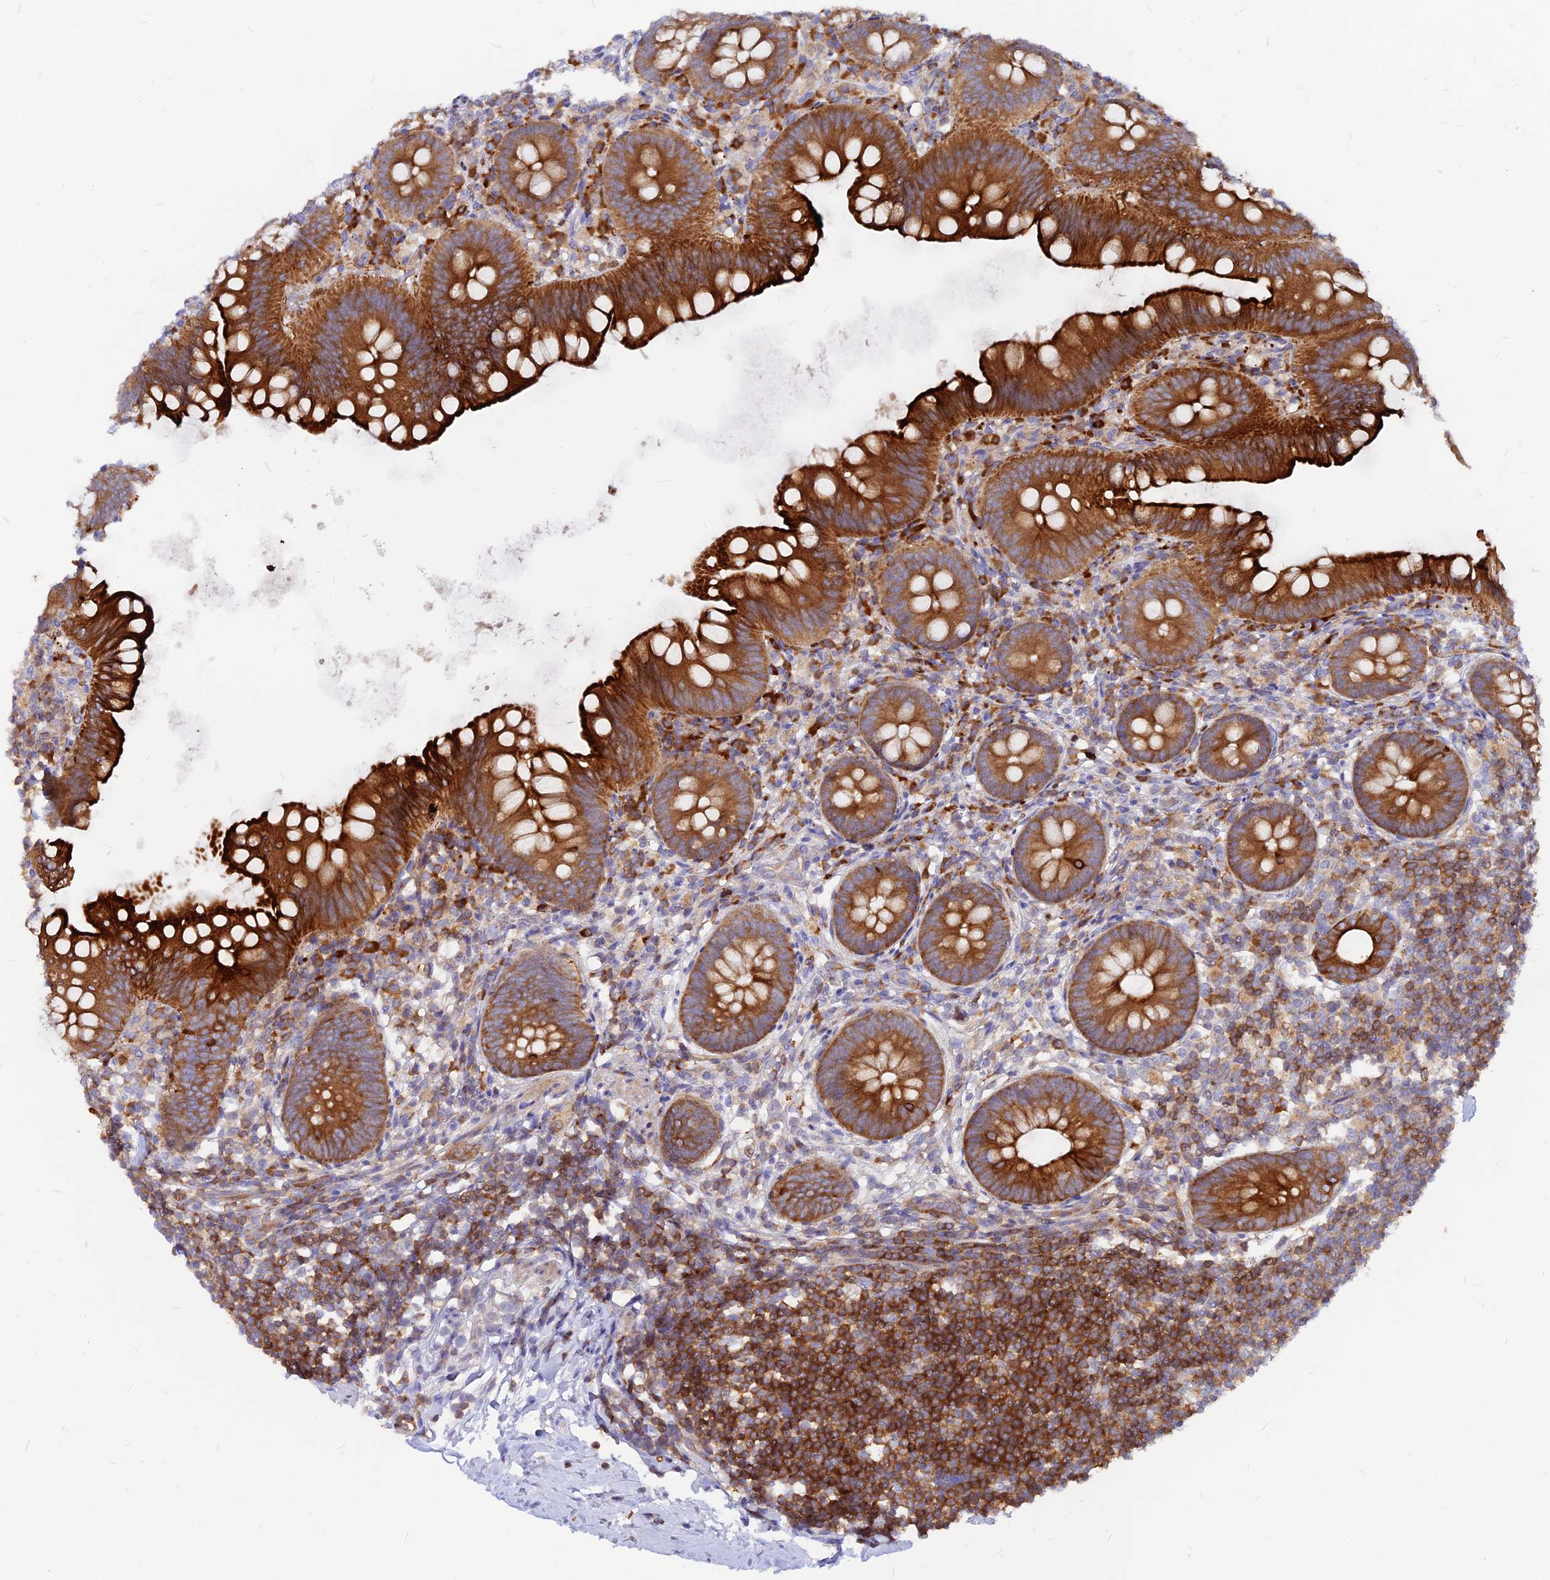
{"staining": {"intensity": "strong", "quantity": ">75%", "location": "cytoplasmic/membranous"}, "tissue": "appendix", "cell_type": "Glandular cells", "image_type": "normal", "snomed": [{"axis": "morphology", "description": "Normal tissue, NOS"}, {"axis": "topography", "description": "Appendix"}], "caption": "Protein expression analysis of benign appendix displays strong cytoplasmic/membranous staining in approximately >75% of glandular cells.", "gene": "DENND2D", "patient": {"sex": "female", "age": 62}}